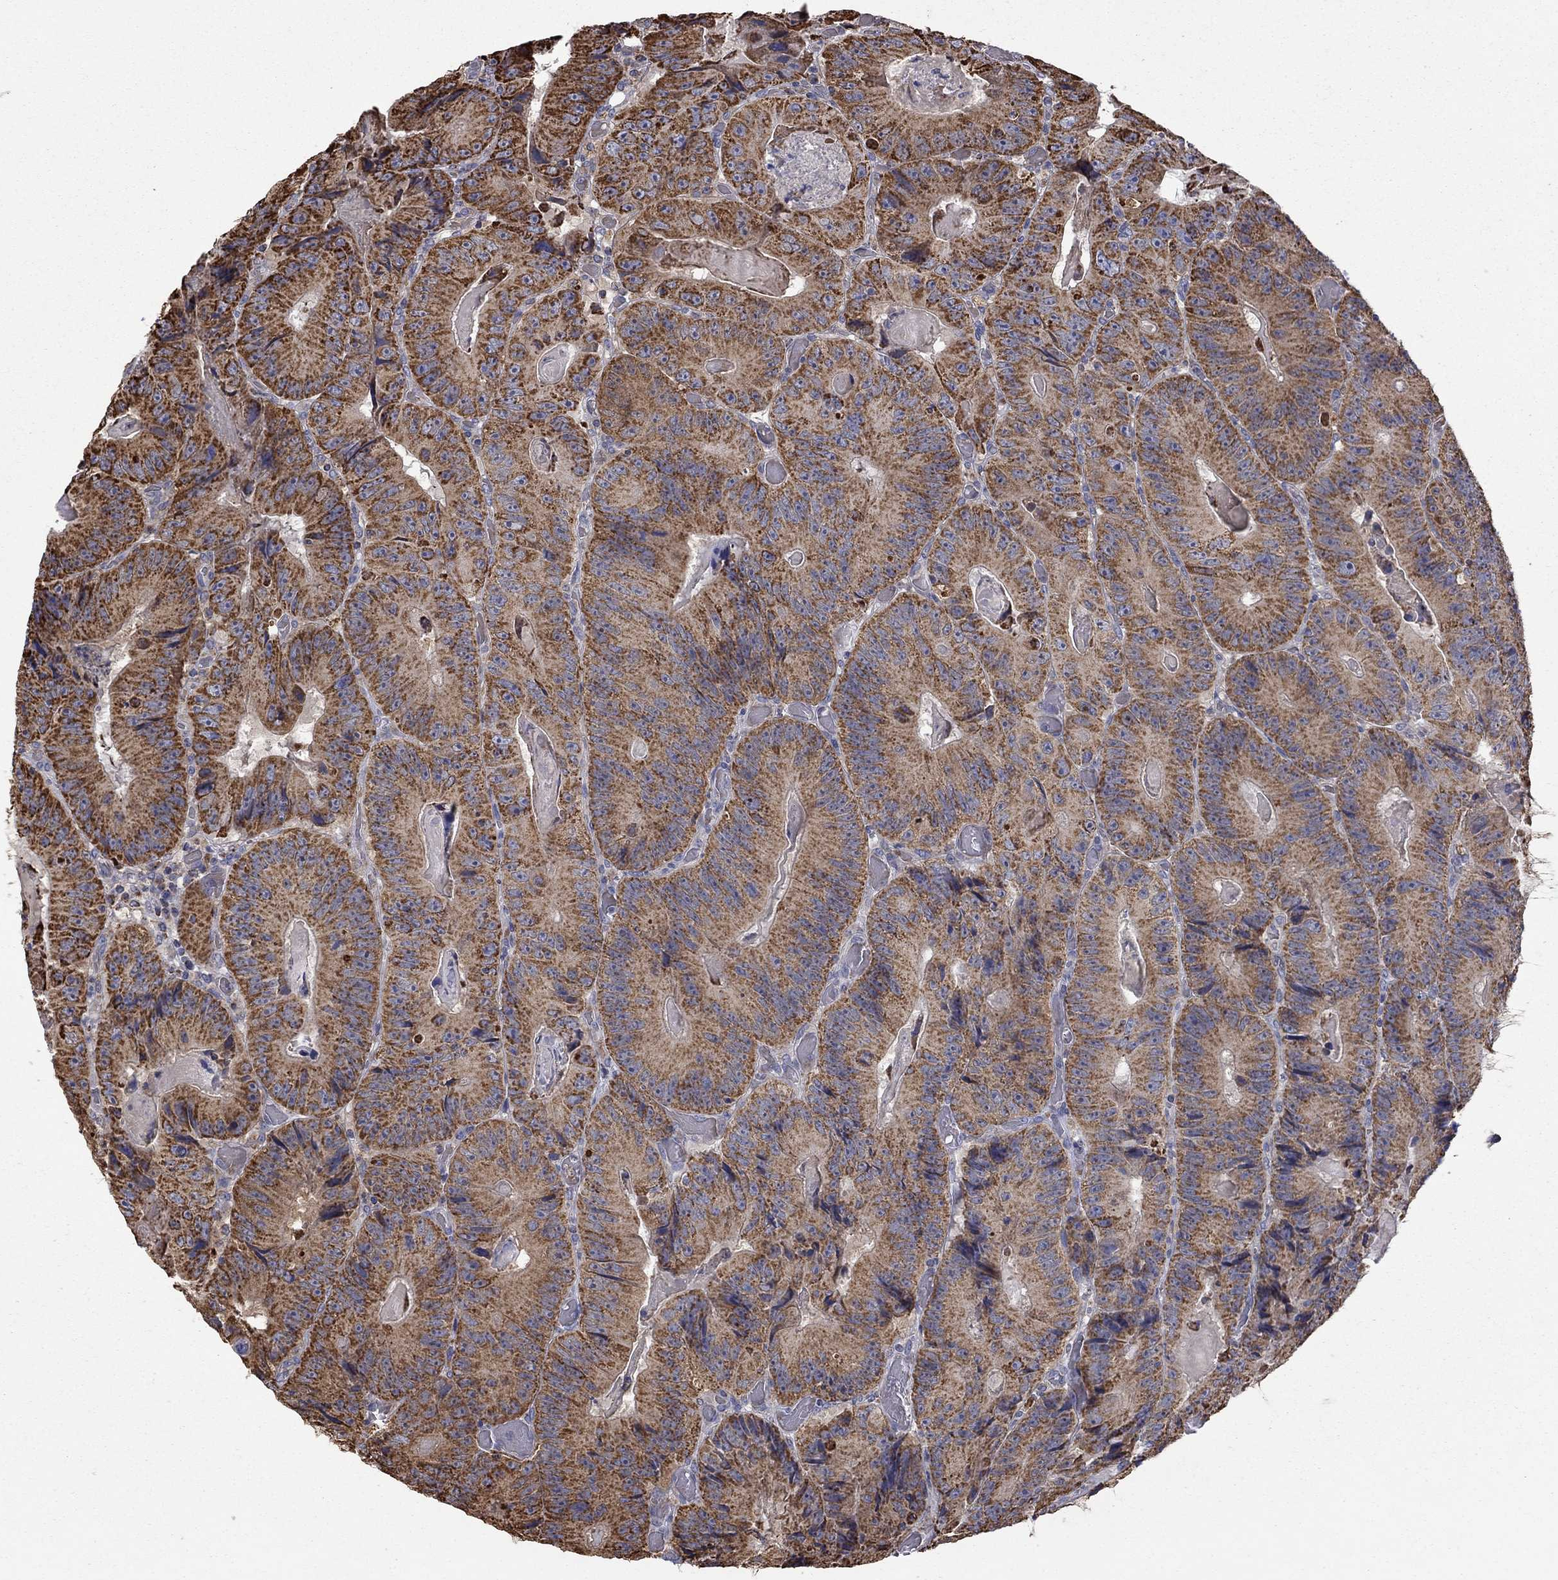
{"staining": {"intensity": "strong", "quantity": ">75%", "location": "cytoplasmic/membranous"}, "tissue": "colorectal cancer", "cell_type": "Tumor cells", "image_type": "cancer", "snomed": [{"axis": "morphology", "description": "Adenocarcinoma, NOS"}, {"axis": "topography", "description": "Colon"}], "caption": "High-power microscopy captured an IHC image of colorectal adenocarcinoma, revealing strong cytoplasmic/membranous staining in approximately >75% of tumor cells.", "gene": "HPS5", "patient": {"sex": "female", "age": 86}}